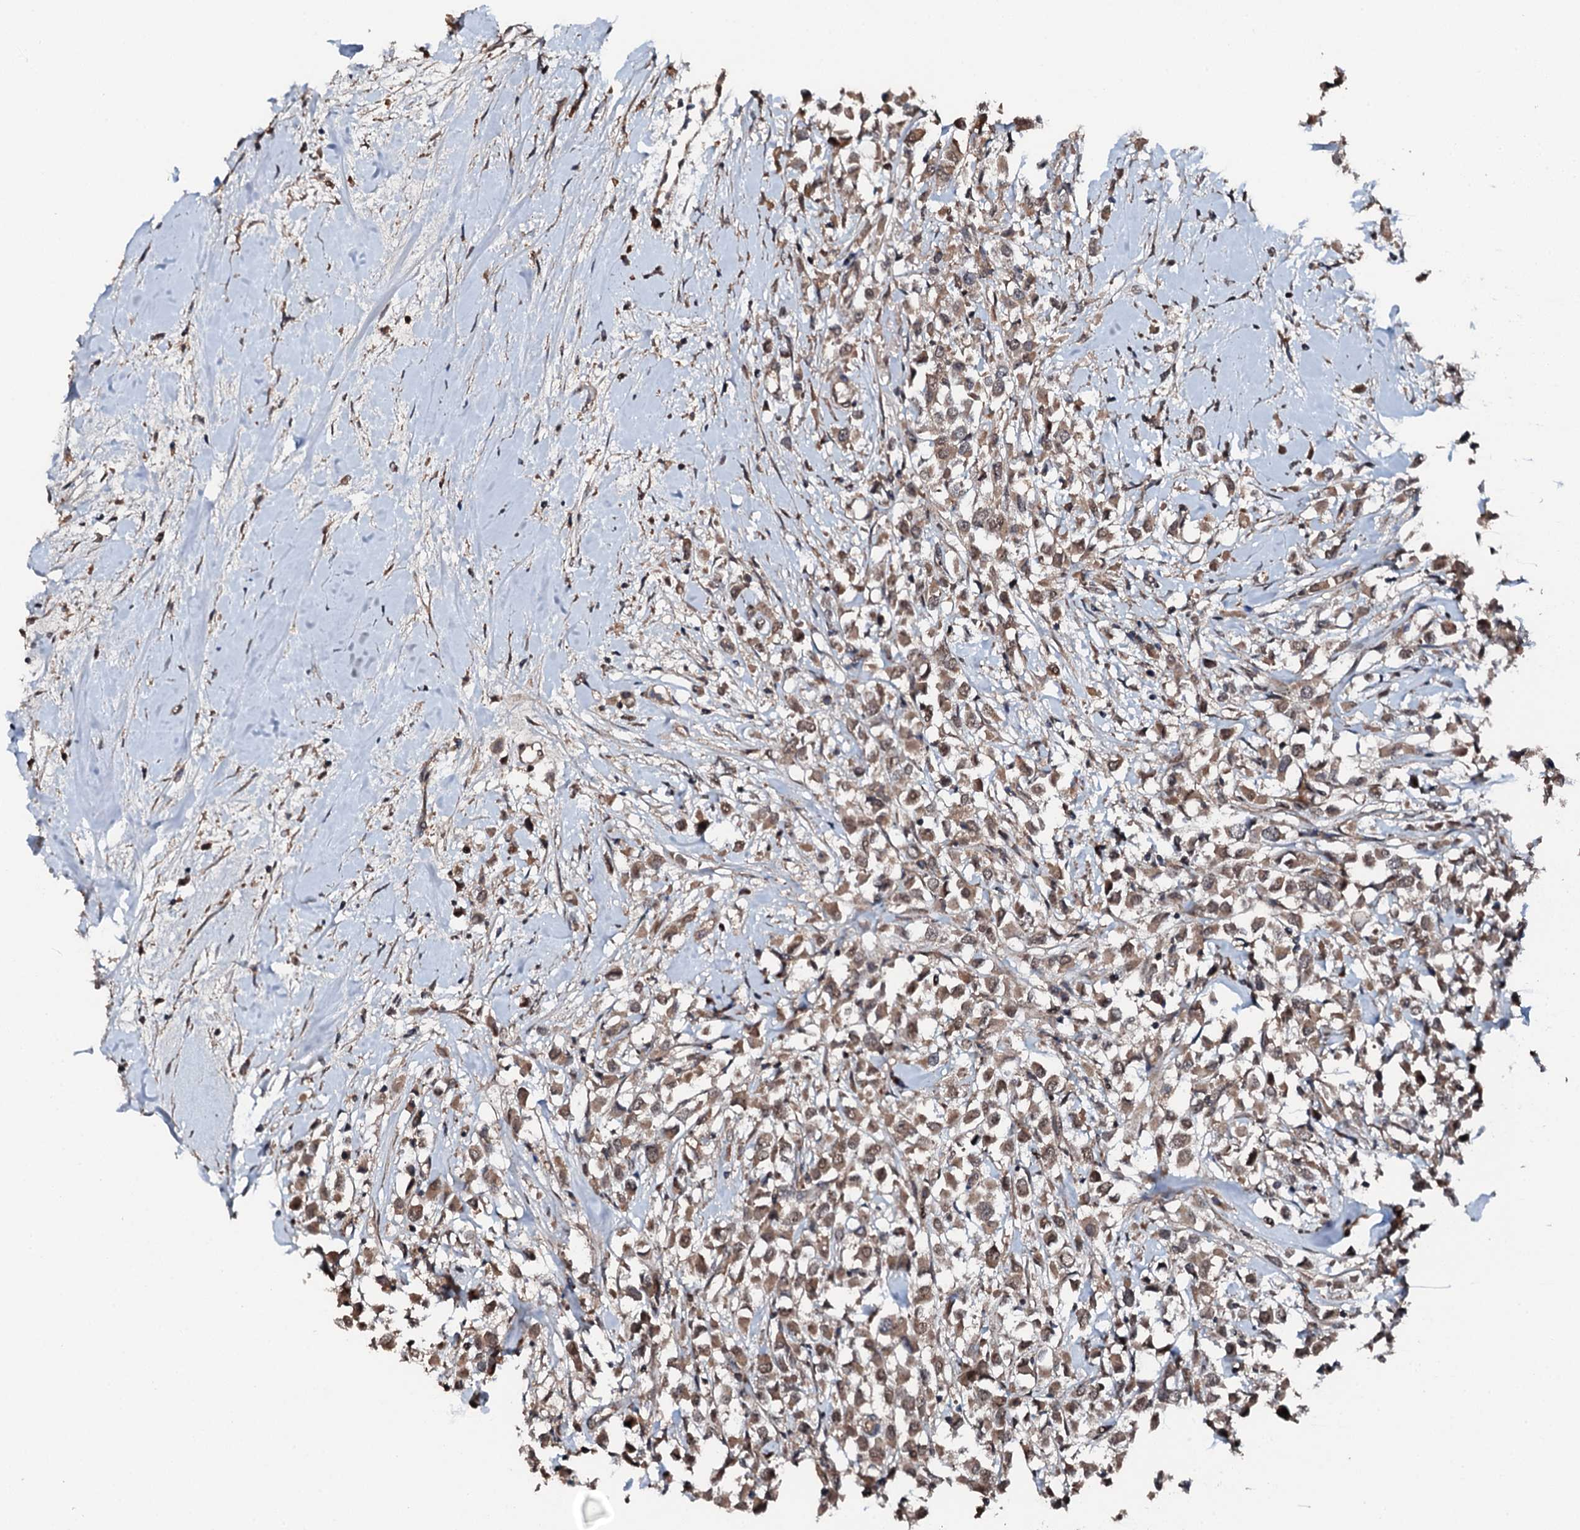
{"staining": {"intensity": "moderate", "quantity": ">75%", "location": "cytoplasmic/membranous,nuclear"}, "tissue": "breast cancer", "cell_type": "Tumor cells", "image_type": "cancer", "snomed": [{"axis": "morphology", "description": "Duct carcinoma"}, {"axis": "topography", "description": "Breast"}], "caption": "Immunohistochemical staining of infiltrating ductal carcinoma (breast) exhibits moderate cytoplasmic/membranous and nuclear protein expression in approximately >75% of tumor cells.", "gene": "FLYWCH1", "patient": {"sex": "female", "age": 87}}